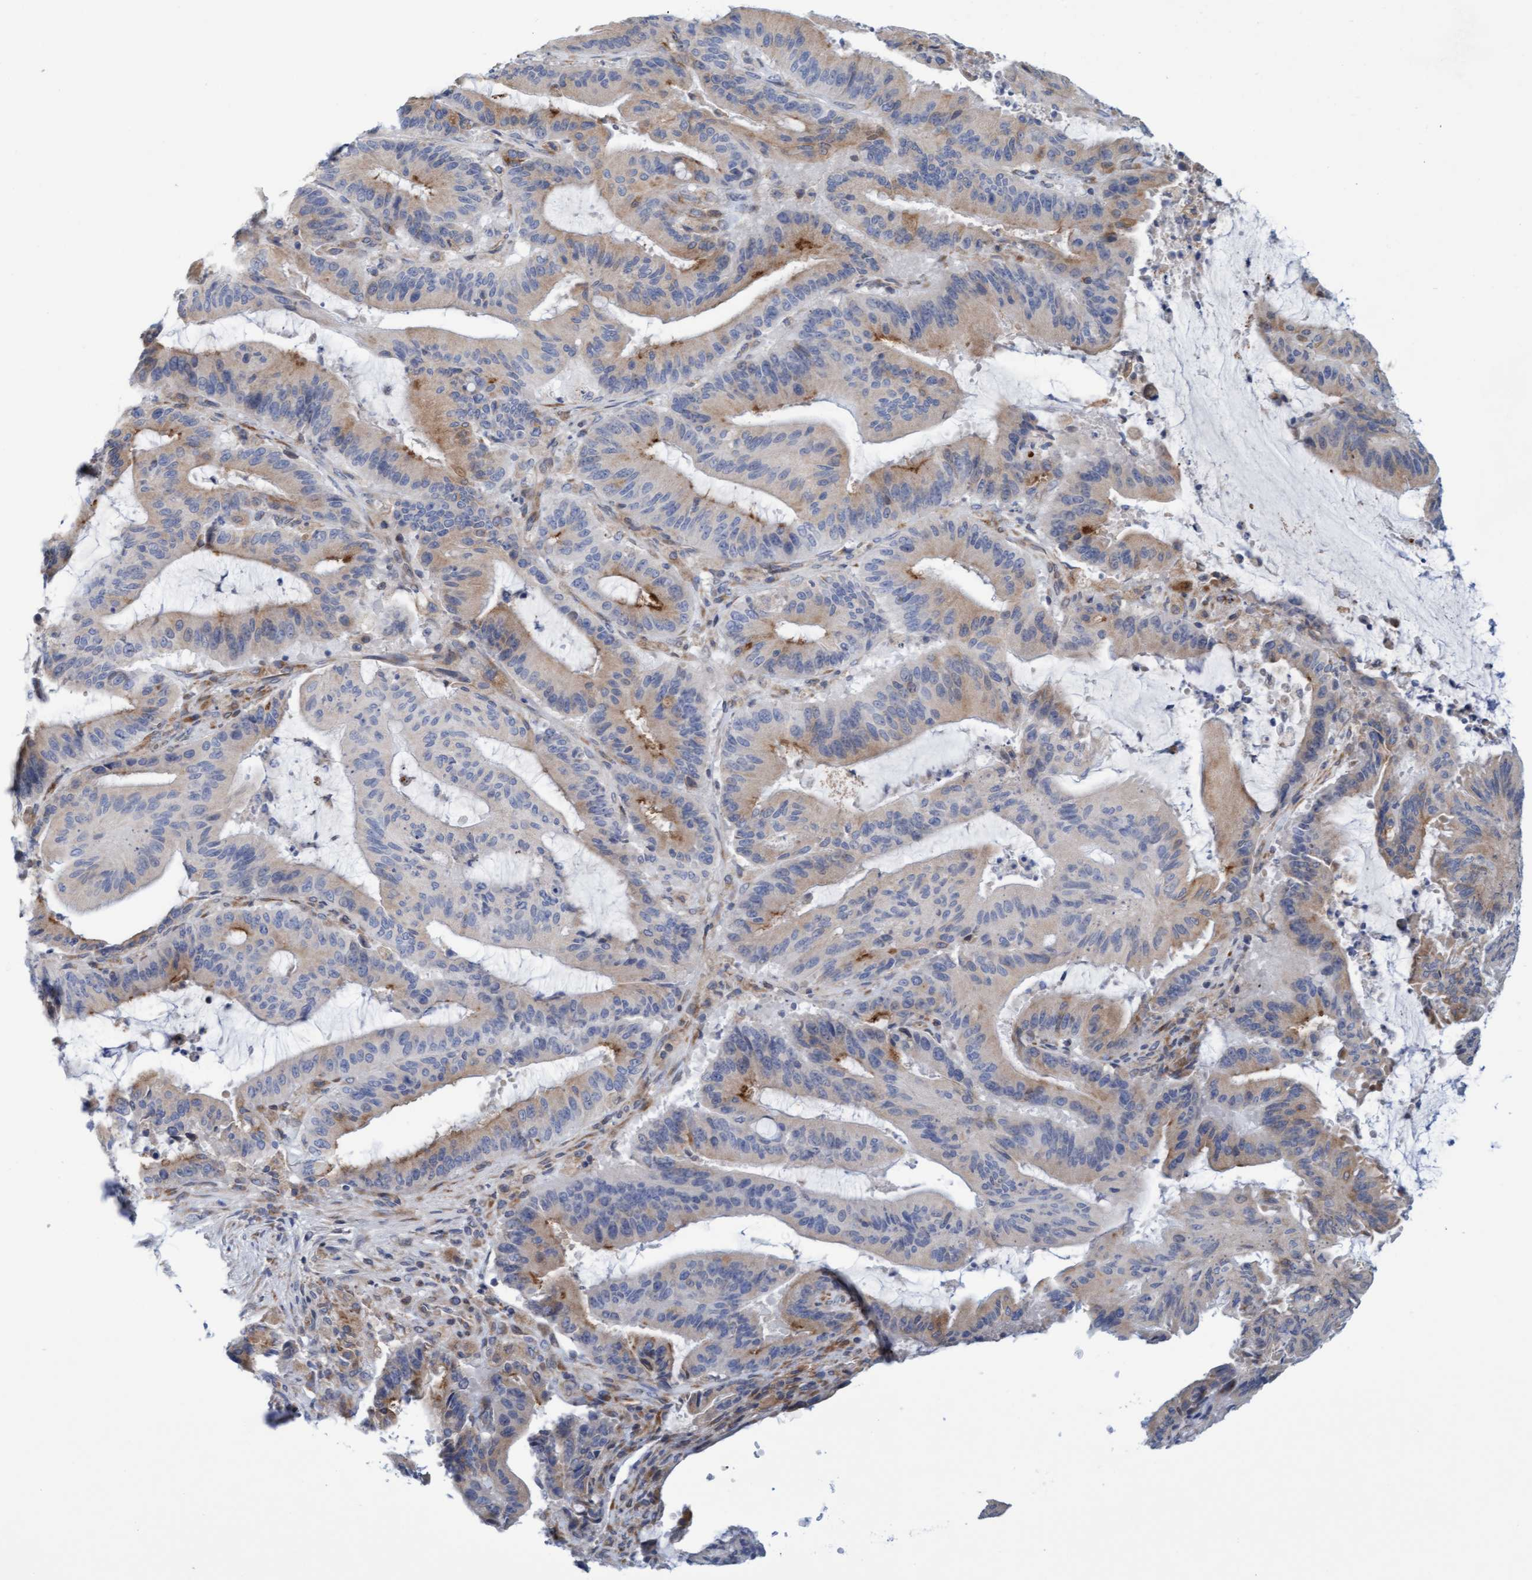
{"staining": {"intensity": "weak", "quantity": ">75%", "location": "cytoplasmic/membranous"}, "tissue": "liver cancer", "cell_type": "Tumor cells", "image_type": "cancer", "snomed": [{"axis": "morphology", "description": "Normal tissue, NOS"}, {"axis": "morphology", "description": "Cholangiocarcinoma"}, {"axis": "topography", "description": "Liver"}, {"axis": "topography", "description": "Peripheral nerve tissue"}], "caption": "This histopathology image exhibits liver cancer (cholangiocarcinoma) stained with IHC to label a protein in brown. The cytoplasmic/membranous of tumor cells show weak positivity for the protein. Nuclei are counter-stained blue.", "gene": "SLC28A3", "patient": {"sex": "female", "age": 73}}